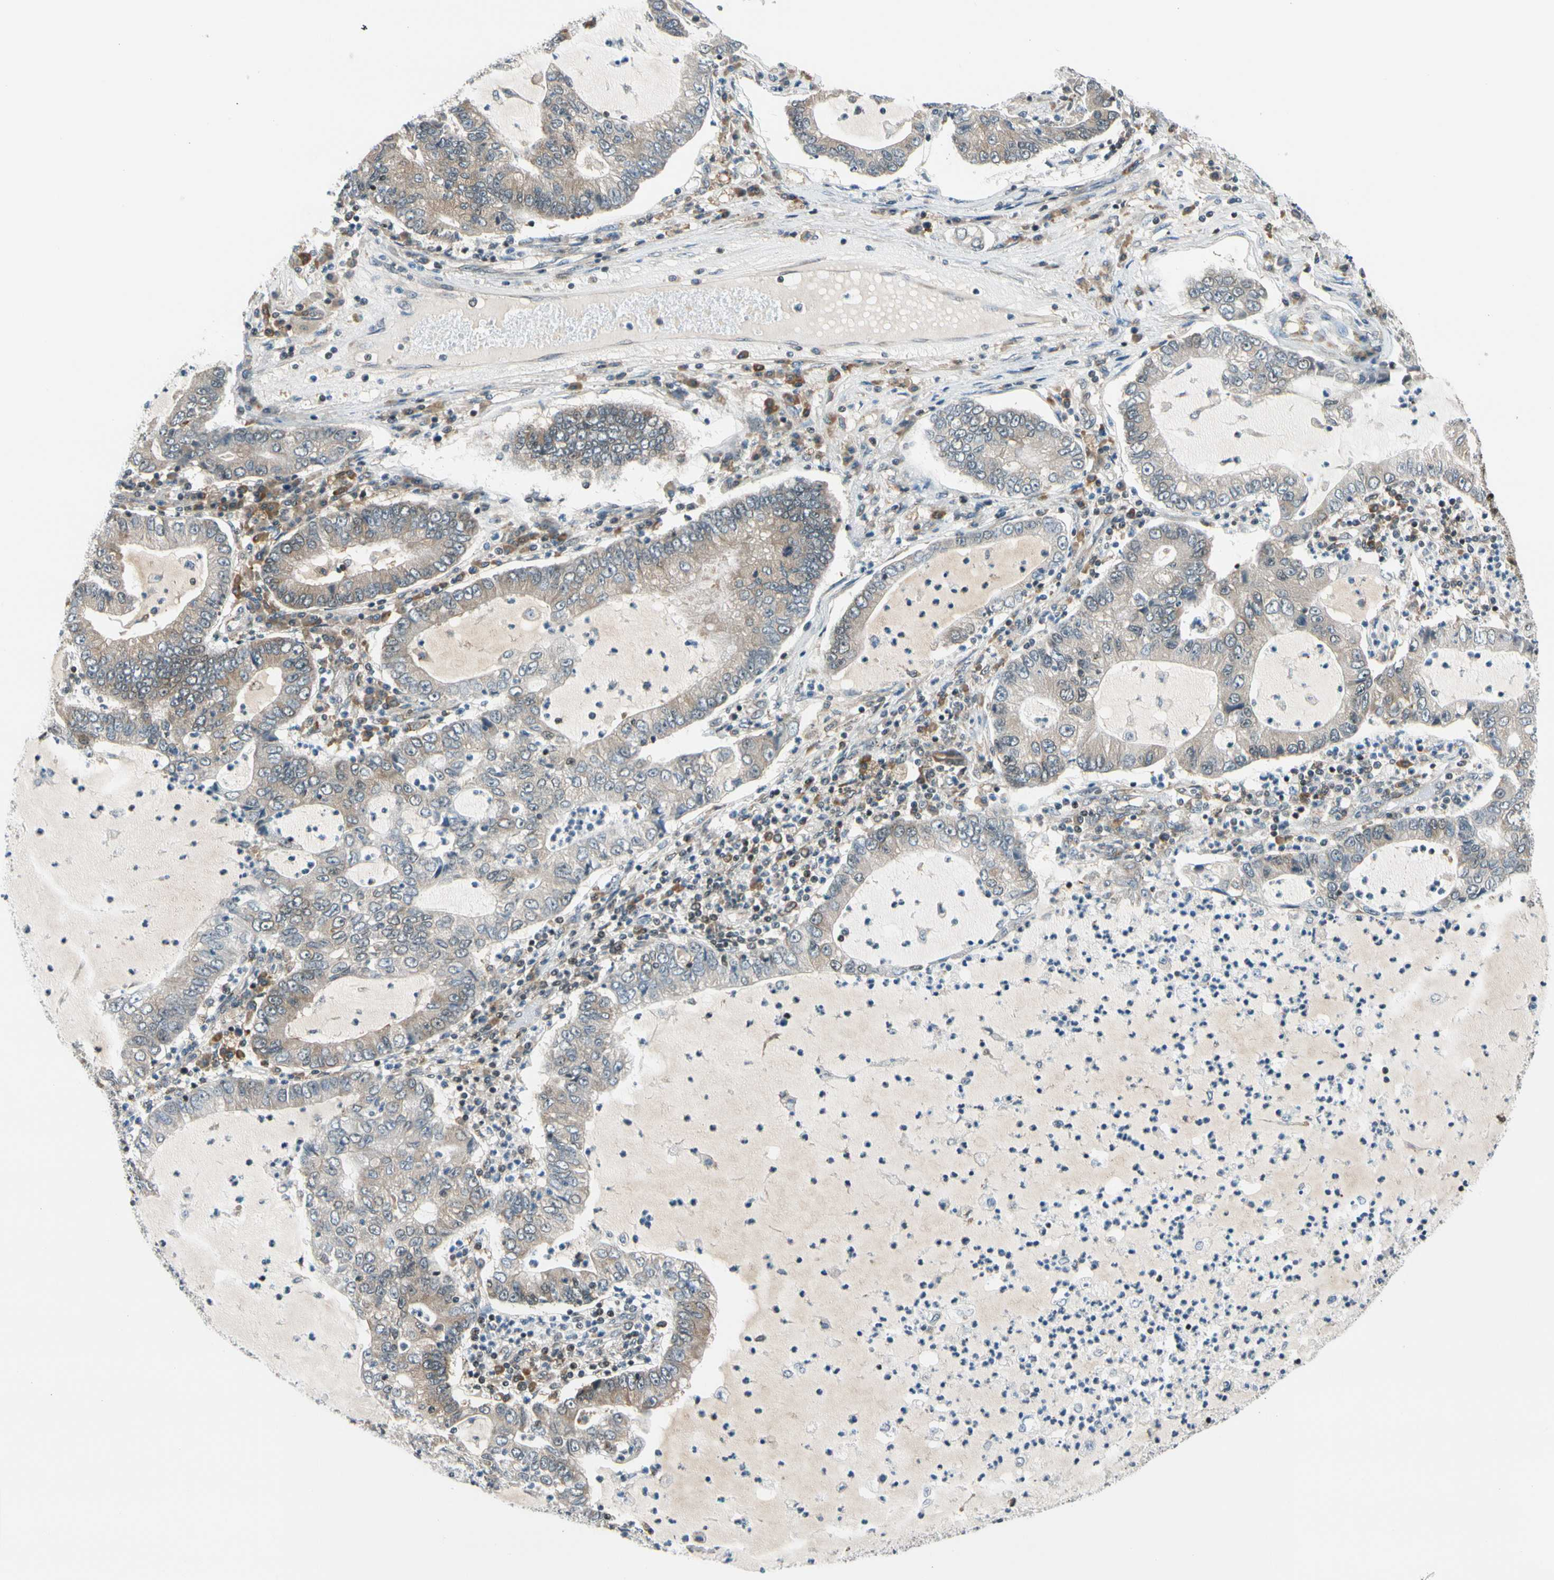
{"staining": {"intensity": "weak", "quantity": "25%-75%", "location": "cytoplasmic/membranous"}, "tissue": "lung cancer", "cell_type": "Tumor cells", "image_type": "cancer", "snomed": [{"axis": "morphology", "description": "Adenocarcinoma, NOS"}, {"axis": "topography", "description": "Lung"}], "caption": "Immunohistochemistry (IHC) histopathology image of human adenocarcinoma (lung) stained for a protein (brown), which reveals low levels of weak cytoplasmic/membranous expression in about 25%-75% of tumor cells.", "gene": "DAXX", "patient": {"sex": "female", "age": 51}}